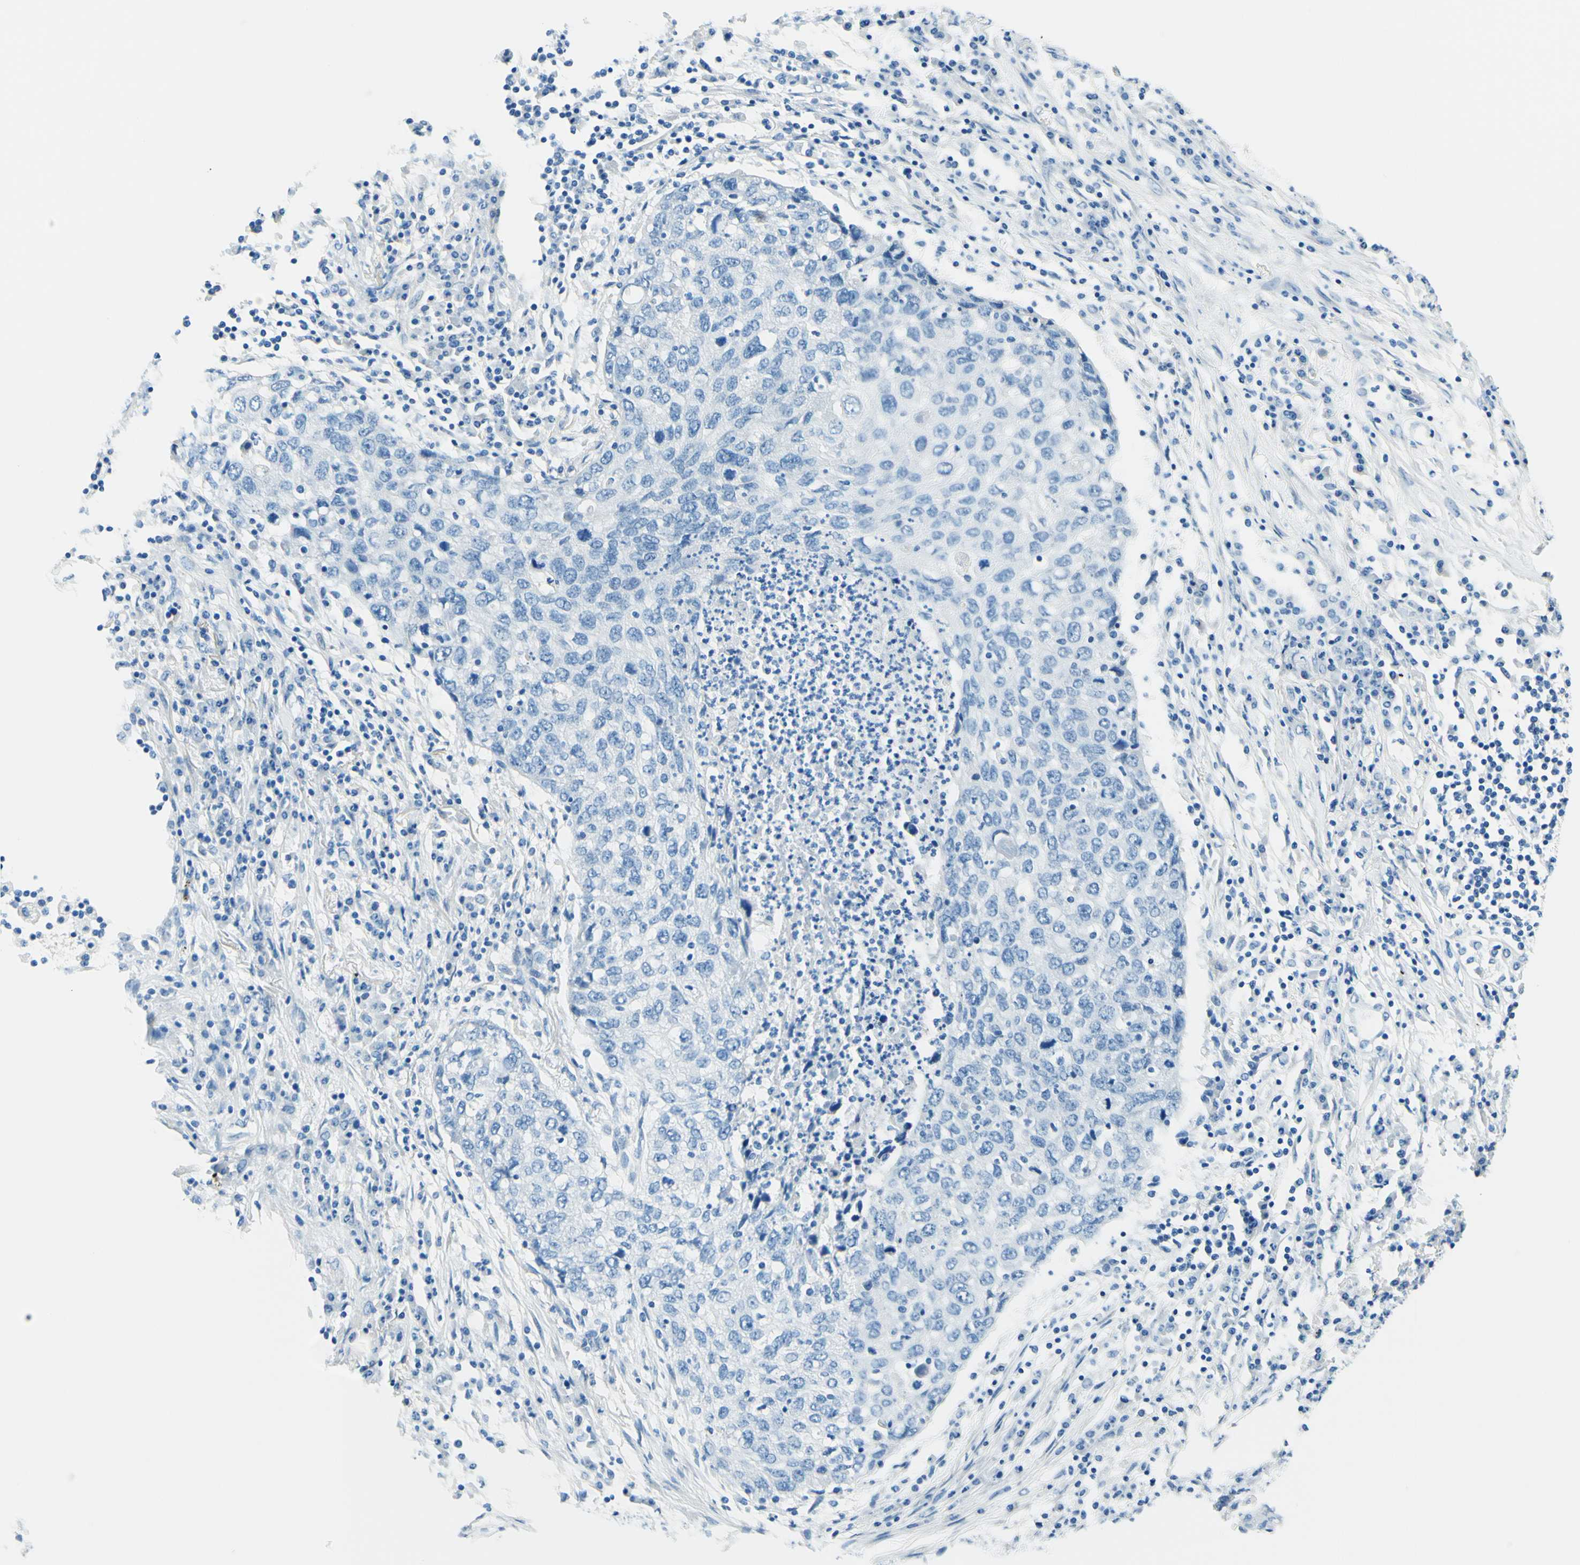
{"staining": {"intensity": "negative", "quantity": "none", "location": "none"}, "tissue": "lung cancer", "cell_type": "Tumor cells", "image_type": "cancer", "snomed": [{"axis": "morphology", "description": "Squamous cell carcinoma, NOS"}, {"axis": "topography", "description": "Lung"}], "caption": "IHC histopathology image of neoplastic tissue: human lung cancer stained with DAB displays no significant protein expression in tumor cells. The staining was performed using DAB to visualize the protein expression in brown, while the nuclei were stained in blue with hematoxylin (Magnification: 20x).", "gene": "PASD1", "patient": {"sex": "female", "age": 63}}